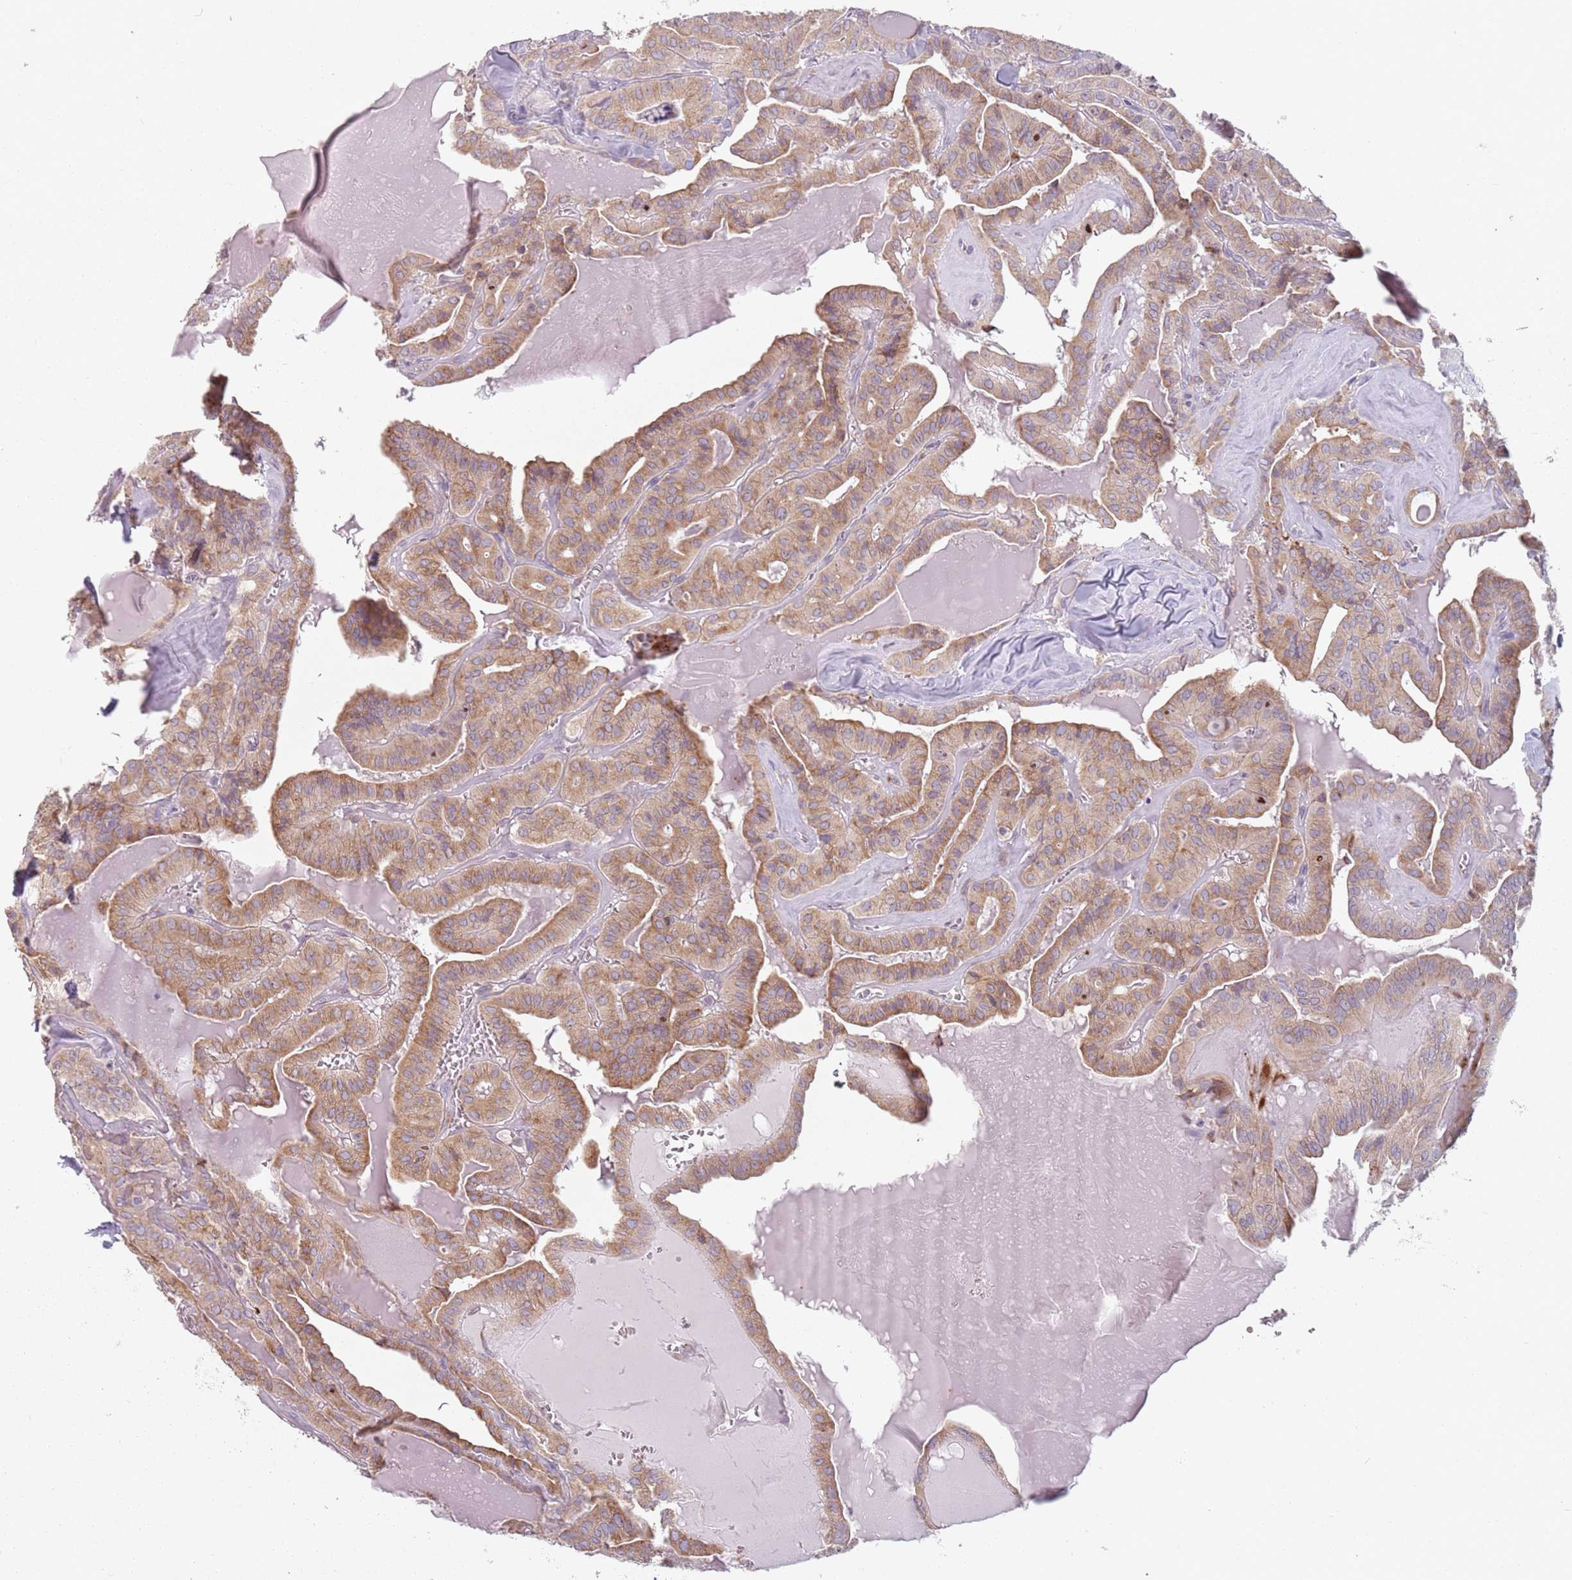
{"staining": {"intensity": "moderate", "quantity": ">75%", "location": "cytoplasmic/membranous"}, "tissue": "thyroid cancer", "cell_type": "Tumor cells", "image_type": "cancer", "snomed": [{"axis": "morphology", "description": "Papillary adenocarcinoma, NOS"}, {"axis": "topography", "description": "Thyroid gland"}], "caption": "Immunohistochemical staining of thyroid cancer (papillary adenocarcinoma) shows medium levels of moderate cytoplasmic/membranous positivity in approximately >75% of tumor cells.", "gene": "RPS9", "patient": {"sex": "male", "age": 52}}